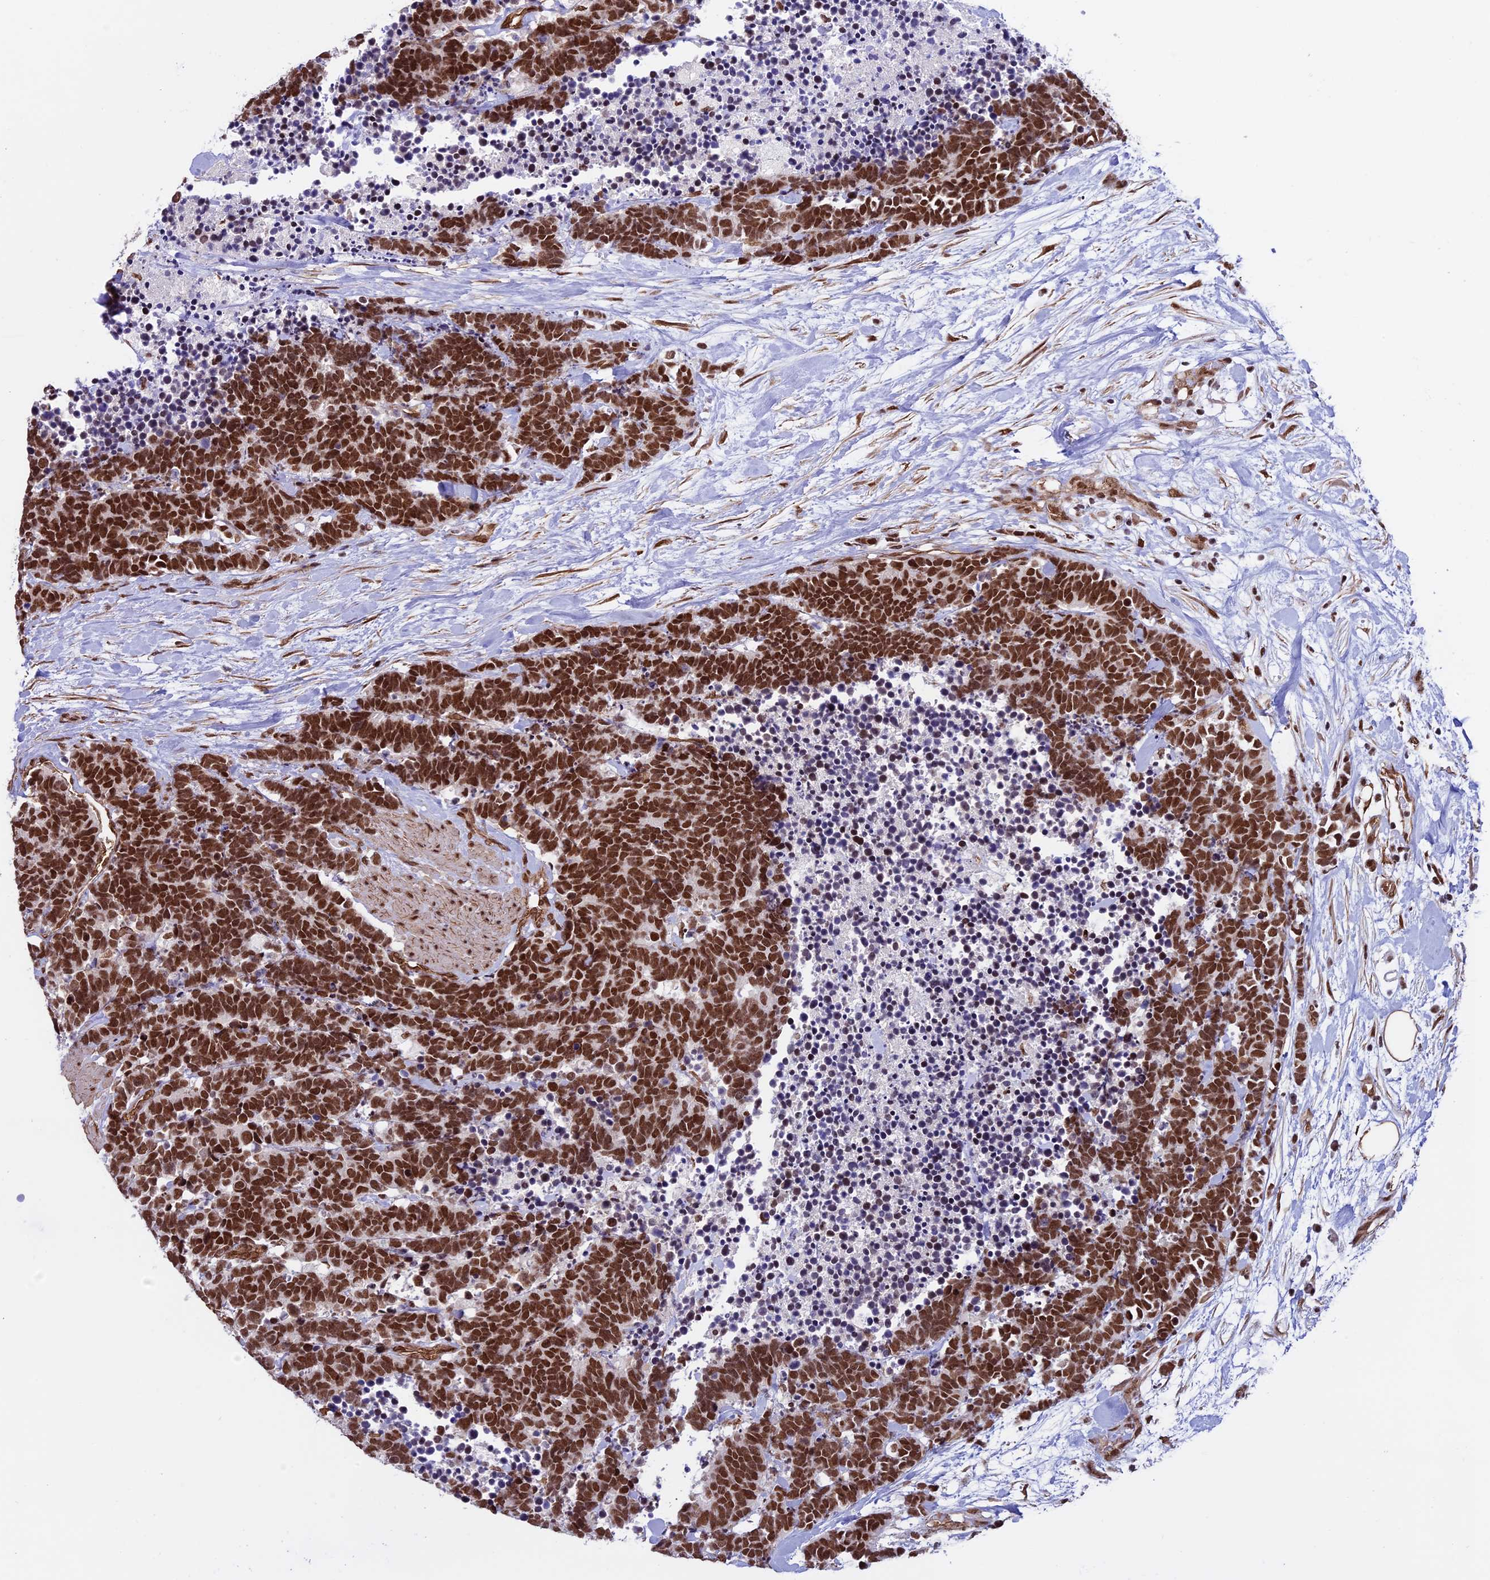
{"staining": {"intensity": "strong", "quantity": ">75%", "location": "nuclear"}, "tissue": "carcinoid", "cell_type": "Tumor cells", "image_type": "cancer", "snomed": [{"axis": "morphology", "description": "Carcinoma, NOS"}, {"axis": "morphology", "description": "Carcinoid, malignant, NOS"}, {"axis": "topography", "description": "Urinary bladder"}], "caption": "This is a photomicrograph of immunohistochemistry staining of carcinoma, which shows strong staining in the nuclear of tumor cells.", "gene": "MPHOSPH8", "patient": {"sex": "male", "age": 57}}